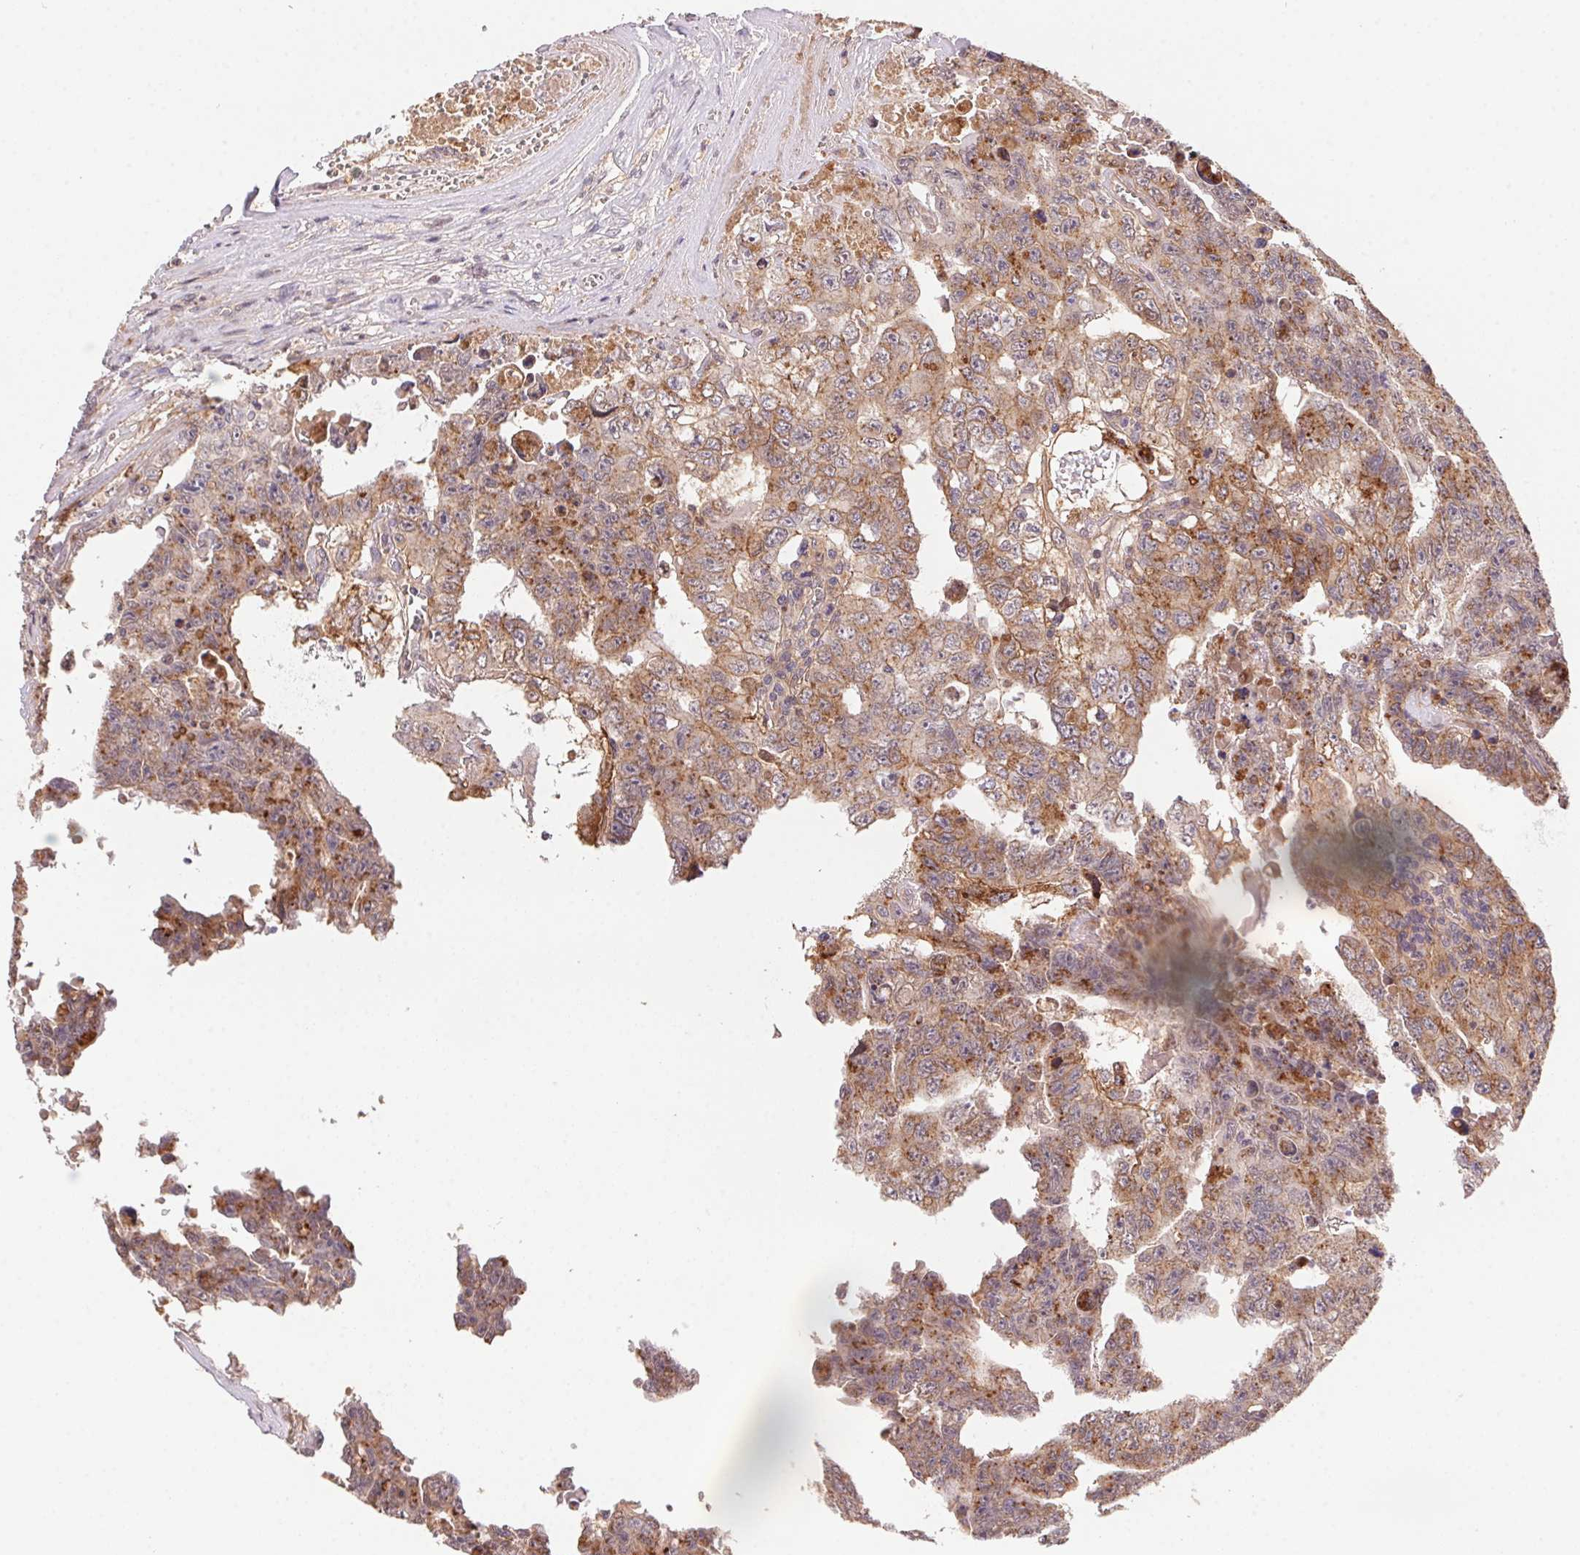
{"staining": {"intensity": "weak", "quantity": ">75%", "location": "cytoplasmic/membranous"}, "tissue": "testis cancer", "cell_type": "Tumor cells", "image_type": "cancer", "snomed": [{"axis": "morphology", "description": "Carcinoma, Embryonal, NOS"}, {"axis": "topography", "description": "Testis"}], "caption": "This is an image of immunohistochemistry staining of testis embryonal carcinoma, which shows weak expression in the cytoplasmic/membranous of tumor cells.", "gene": "SLC52A2", "patient": {"sex": "male", "age": 24}}